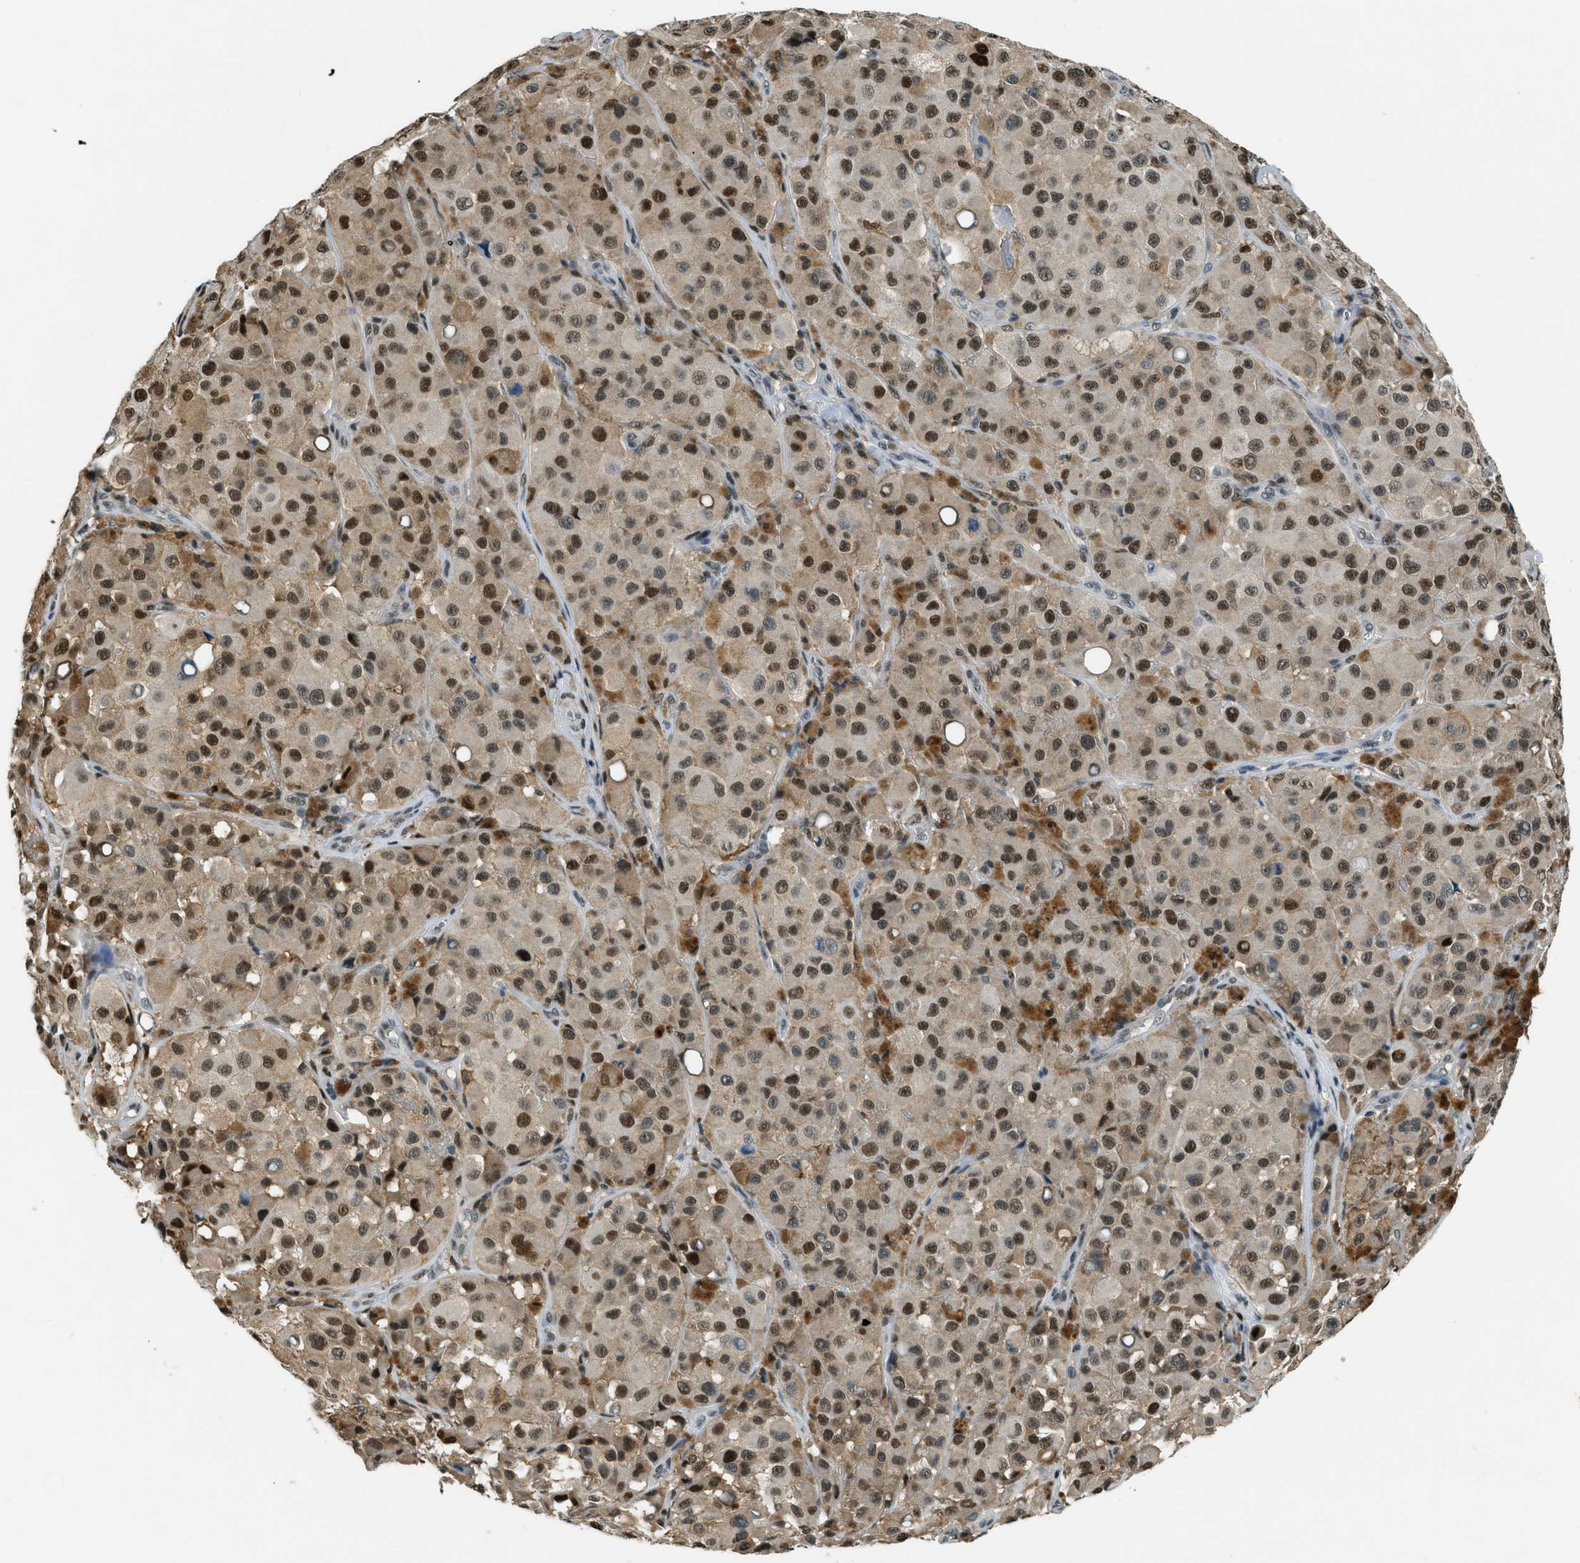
{"staining": {"intensity": "strong", "quantity": ">75%", "location": "nuclear"}, "tissue": "melanoma", "cell_type": "Tumor cells", "image_type": "cancer", "snomed": [{"axis": "morphology", "description": "Malignant melanoma, NOS"}, {"axis": "topography", "description": "Skin"}], "caption": "This histopathology image exhibits immunohistochemistry (IHC) staining of human melanoma, with high strong nuclear positivity in approximately >75% of tumor cells.", "gene": "OGFR", "patient": {"sex": "male", "age": 84}}